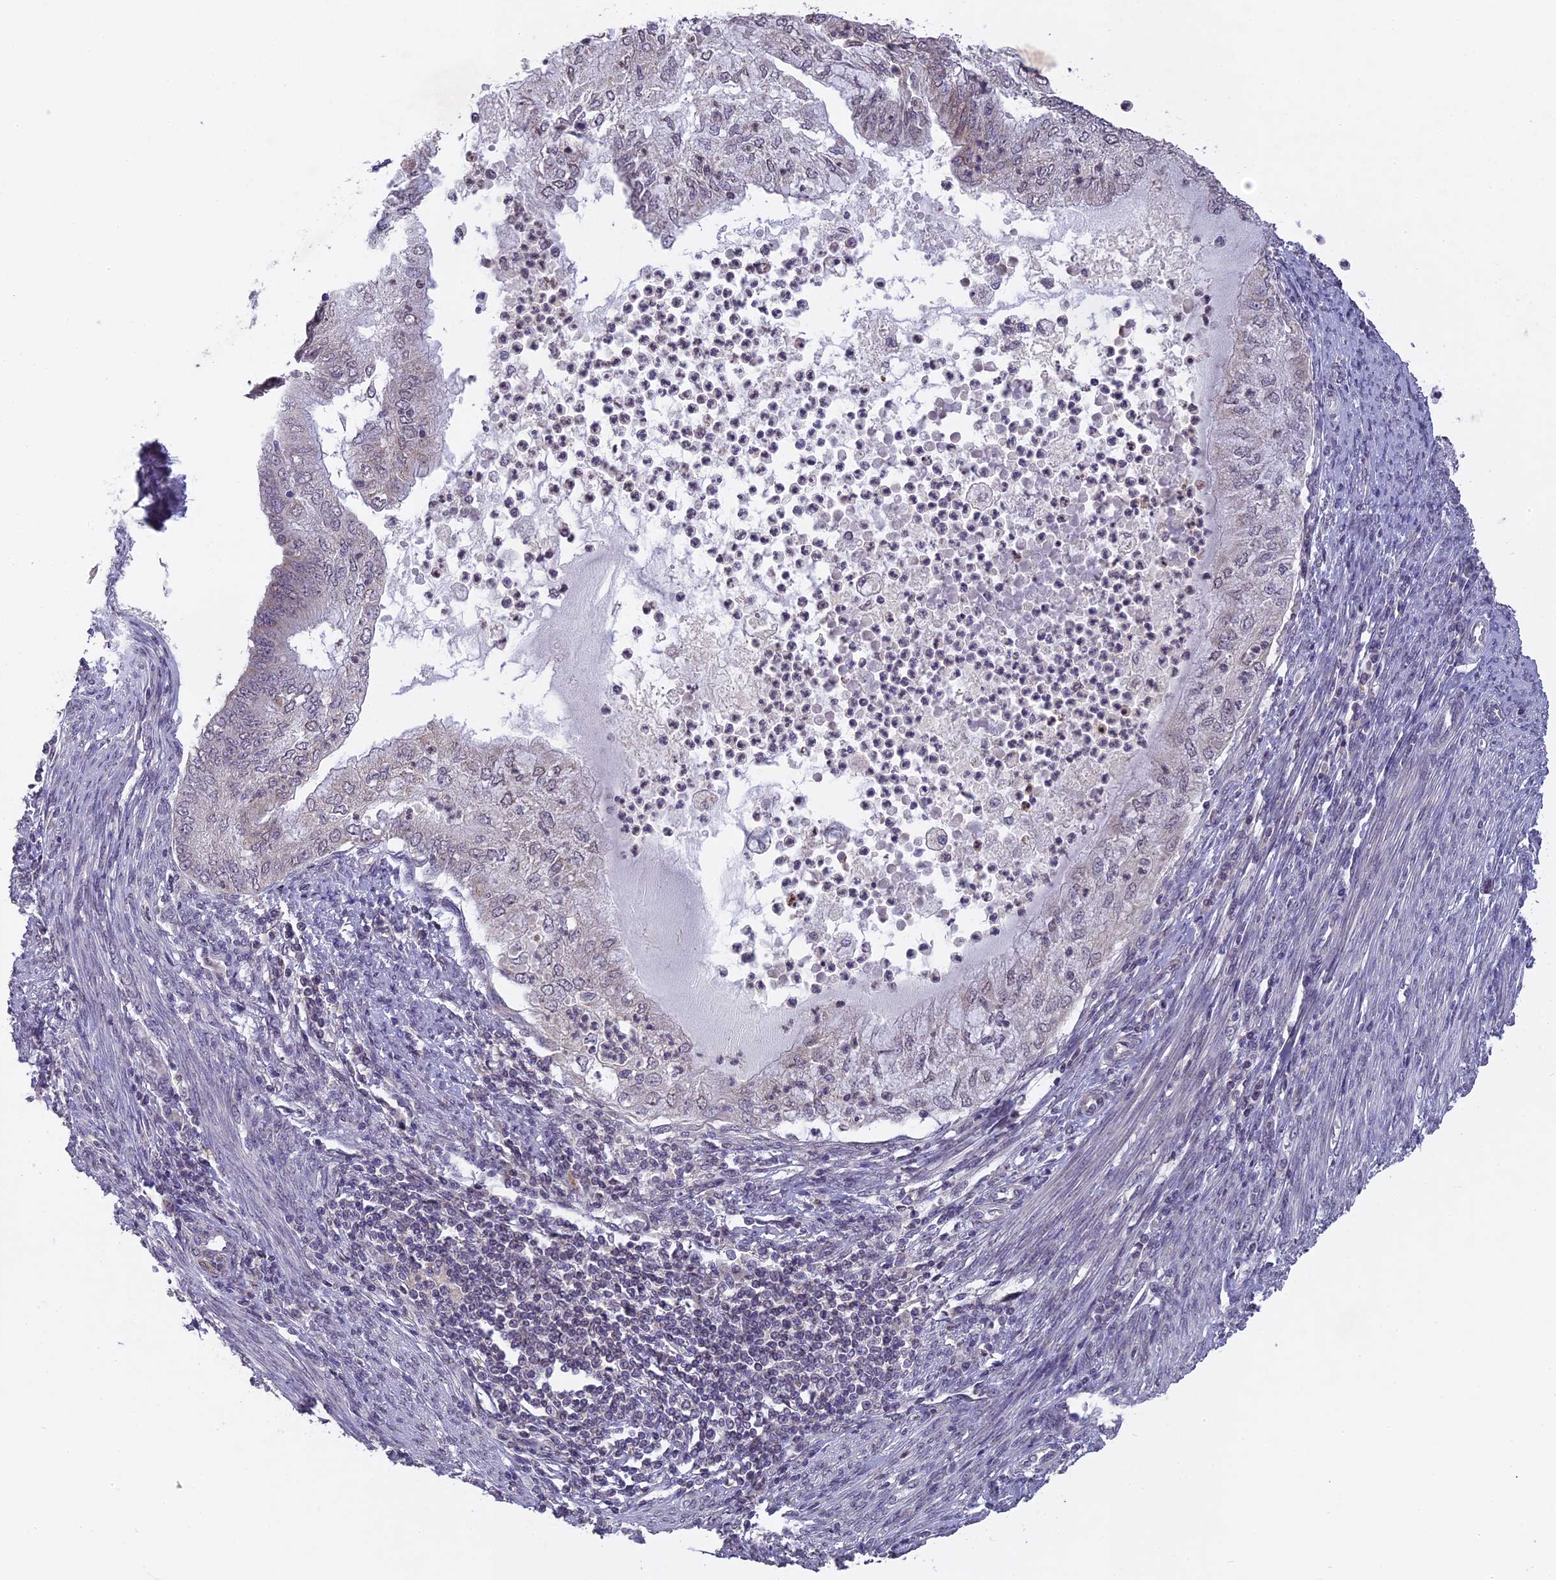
{"staining": {"intensity": "weak", "quantity": "<25%", "location": "cytoplasmic/membranous"}, "tissue": "endometrial cancer", "cell_type": "Tumor cells", "image_type": "cancer", "snomed": [{"axis": "morphology", "description": "Adenocarcinoma, NOS"}, {"axis": "topography", "description": "Endometrium"}], "caption": "DAB immunohistochemical staining of endometrial cancer (adenocarcinoma) displays no significant expression in tumor cells.", "gene": "ERG28", "patient": {"sex": "female", "age": 68}}